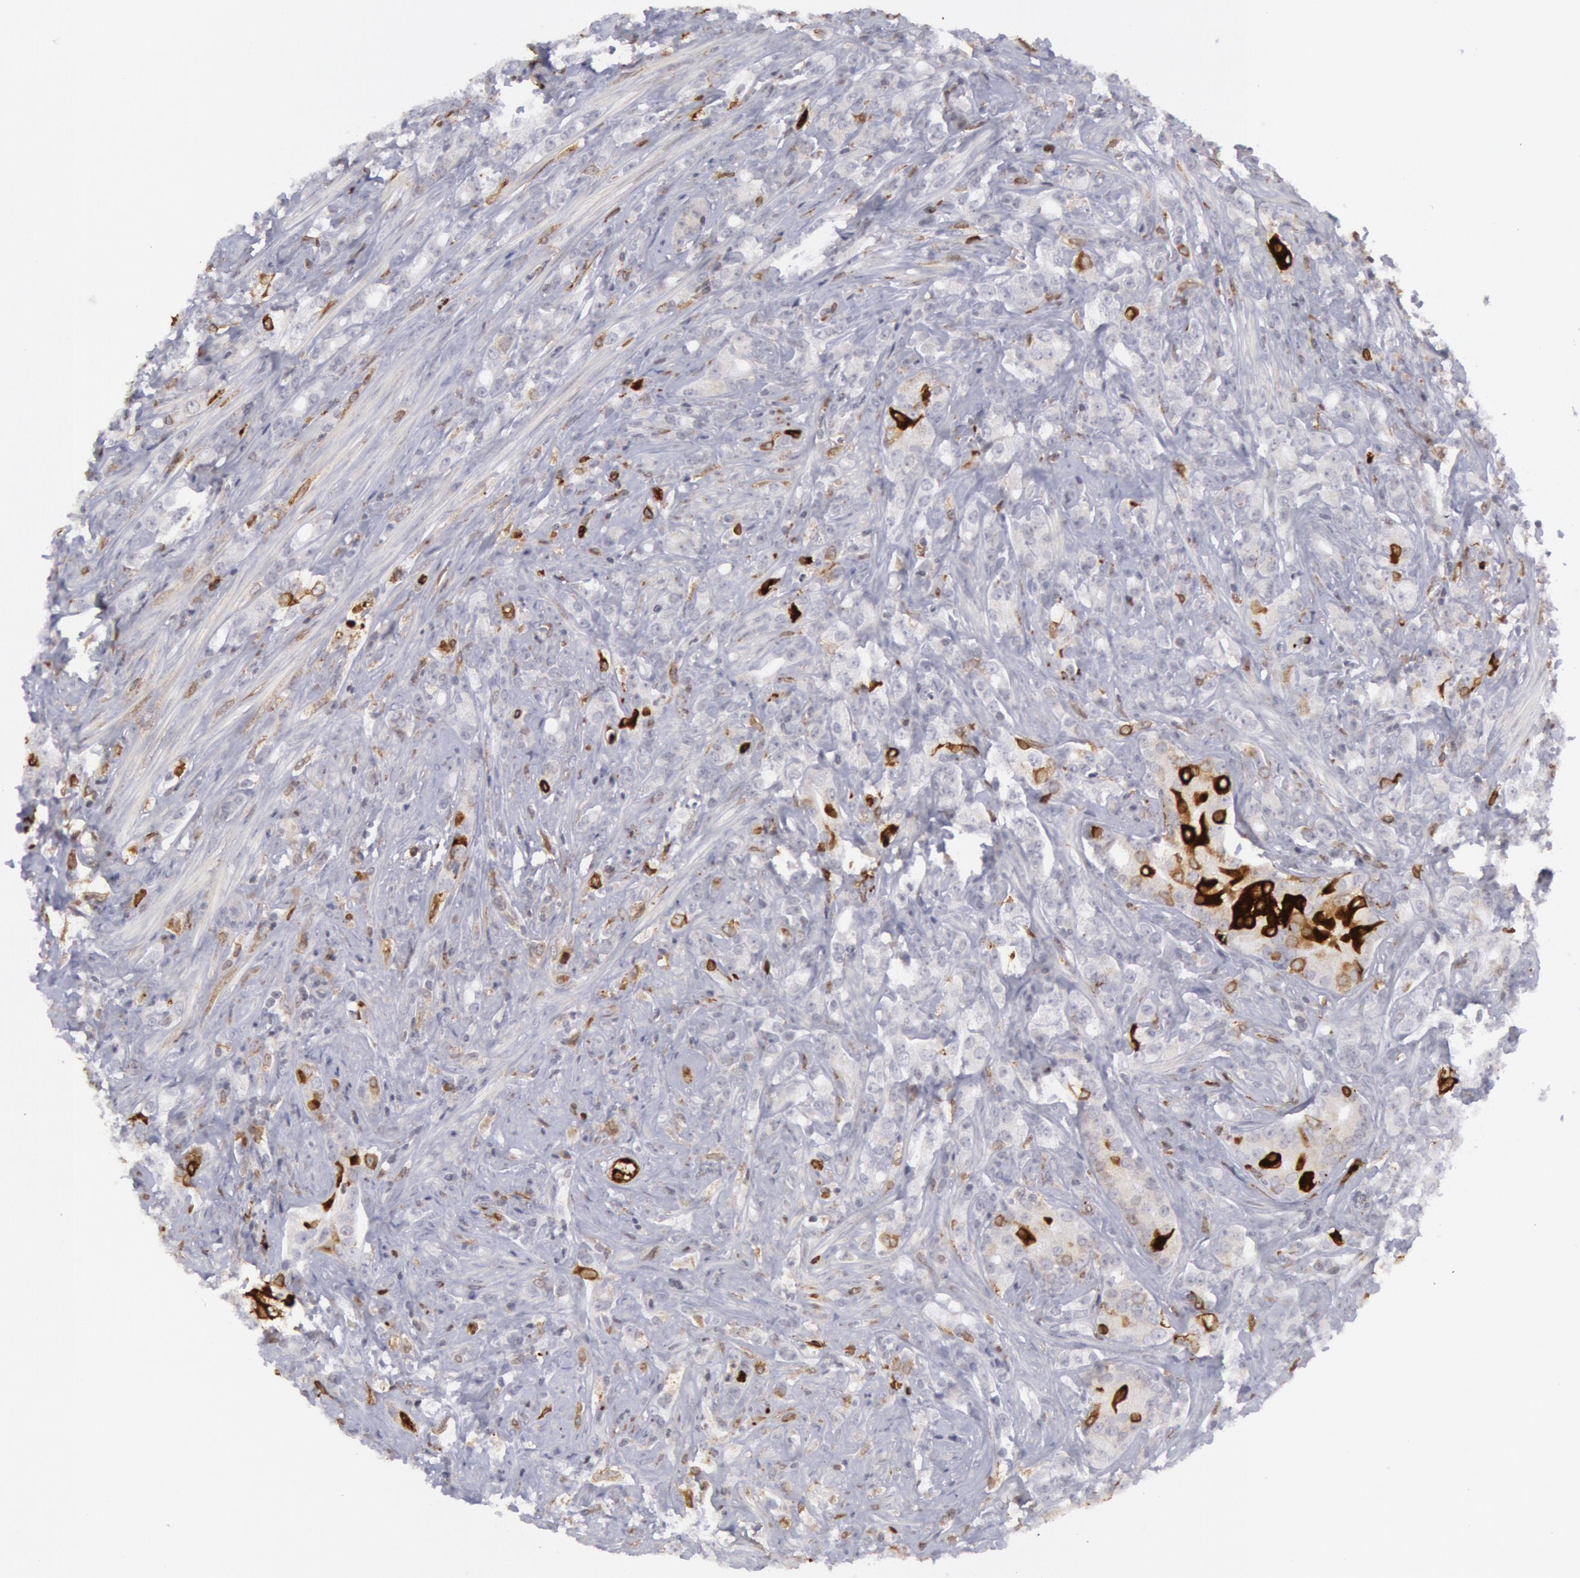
{"staining": {"intensity": "strong", "quantity": "<25%", "location": "cytoplasmic/membranous"}, "tissue": "prostate cancer", "cell_type": "Tumor cells", "image_type": "cancer", "snomed": [{"axis": "morphology", "description": "Adenocarcinoma, Medium grade"}, {"axis": "topography", "description": "Prostate"}], "caption": "IHC photomicrograph of neoplastic tissue: human prostate adenocarcinoma (medium-grade) stained using immunohistochemistry (IHC) exhibits medium levels of strong protein expression localized specifically in the cytoplasmic/membranous of tumor cells, appearing as a cytoplasmic/membranous brown color.", "gene": "PTGS2", "patient": {"sex": "male", "age": 59}}